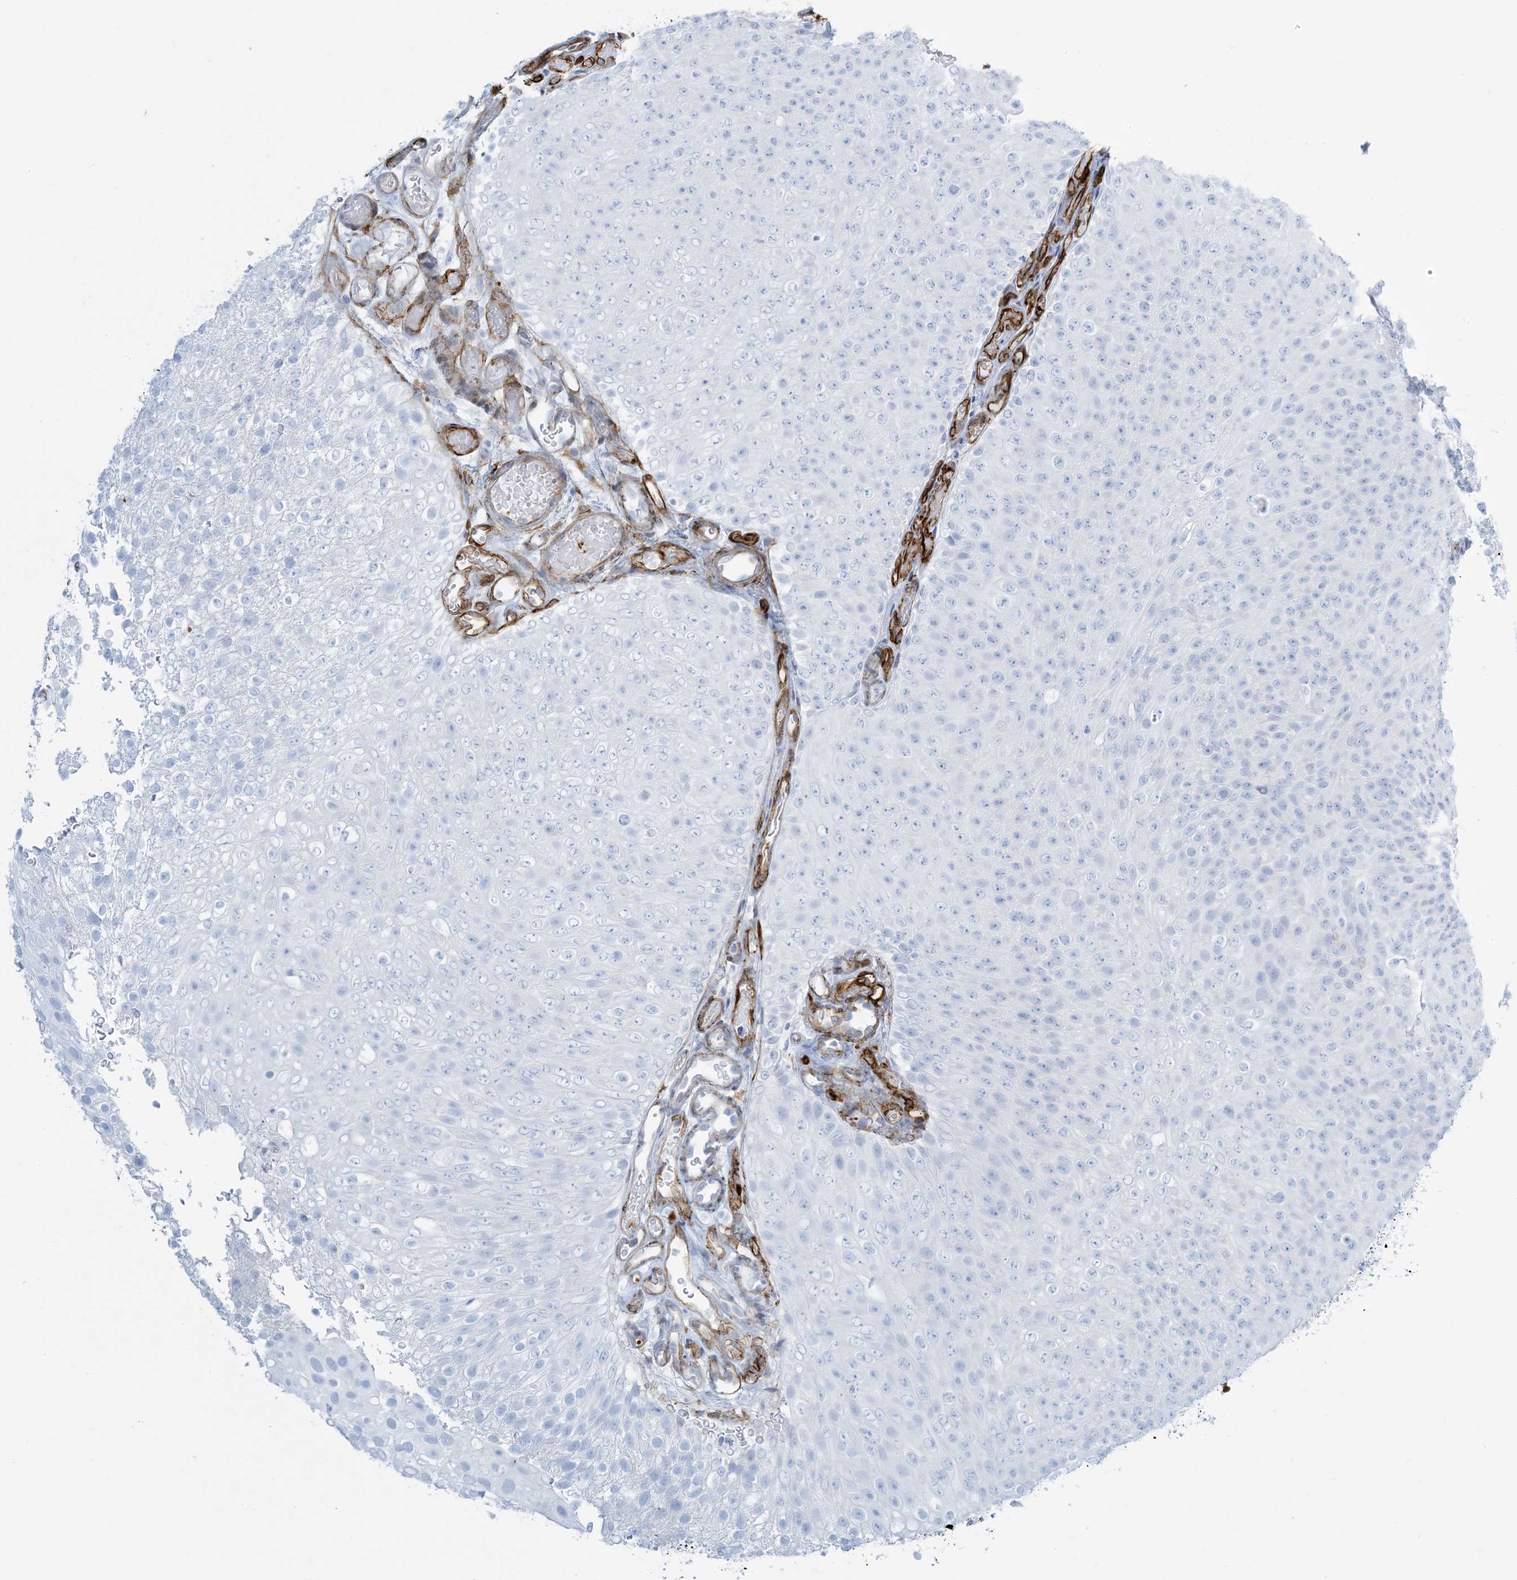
{"staining": {"intensity": "negative", "quantity": "none", "location": "none"}, "tissue": "urothelial cancer", "cell_type": "Tumor cells", "image_type": "cancer", "snomed": [{"axis": "morphology", "description": "Urothelial carcinoma, Low grade"}, {"axis": "topography", "description": "Urinary bladder"}], "caption": "There is no significant staining in tumor cells of urothelial cancer.", "gene": "EPS8L3", "patient": {"sex": "male", "age": 78}}